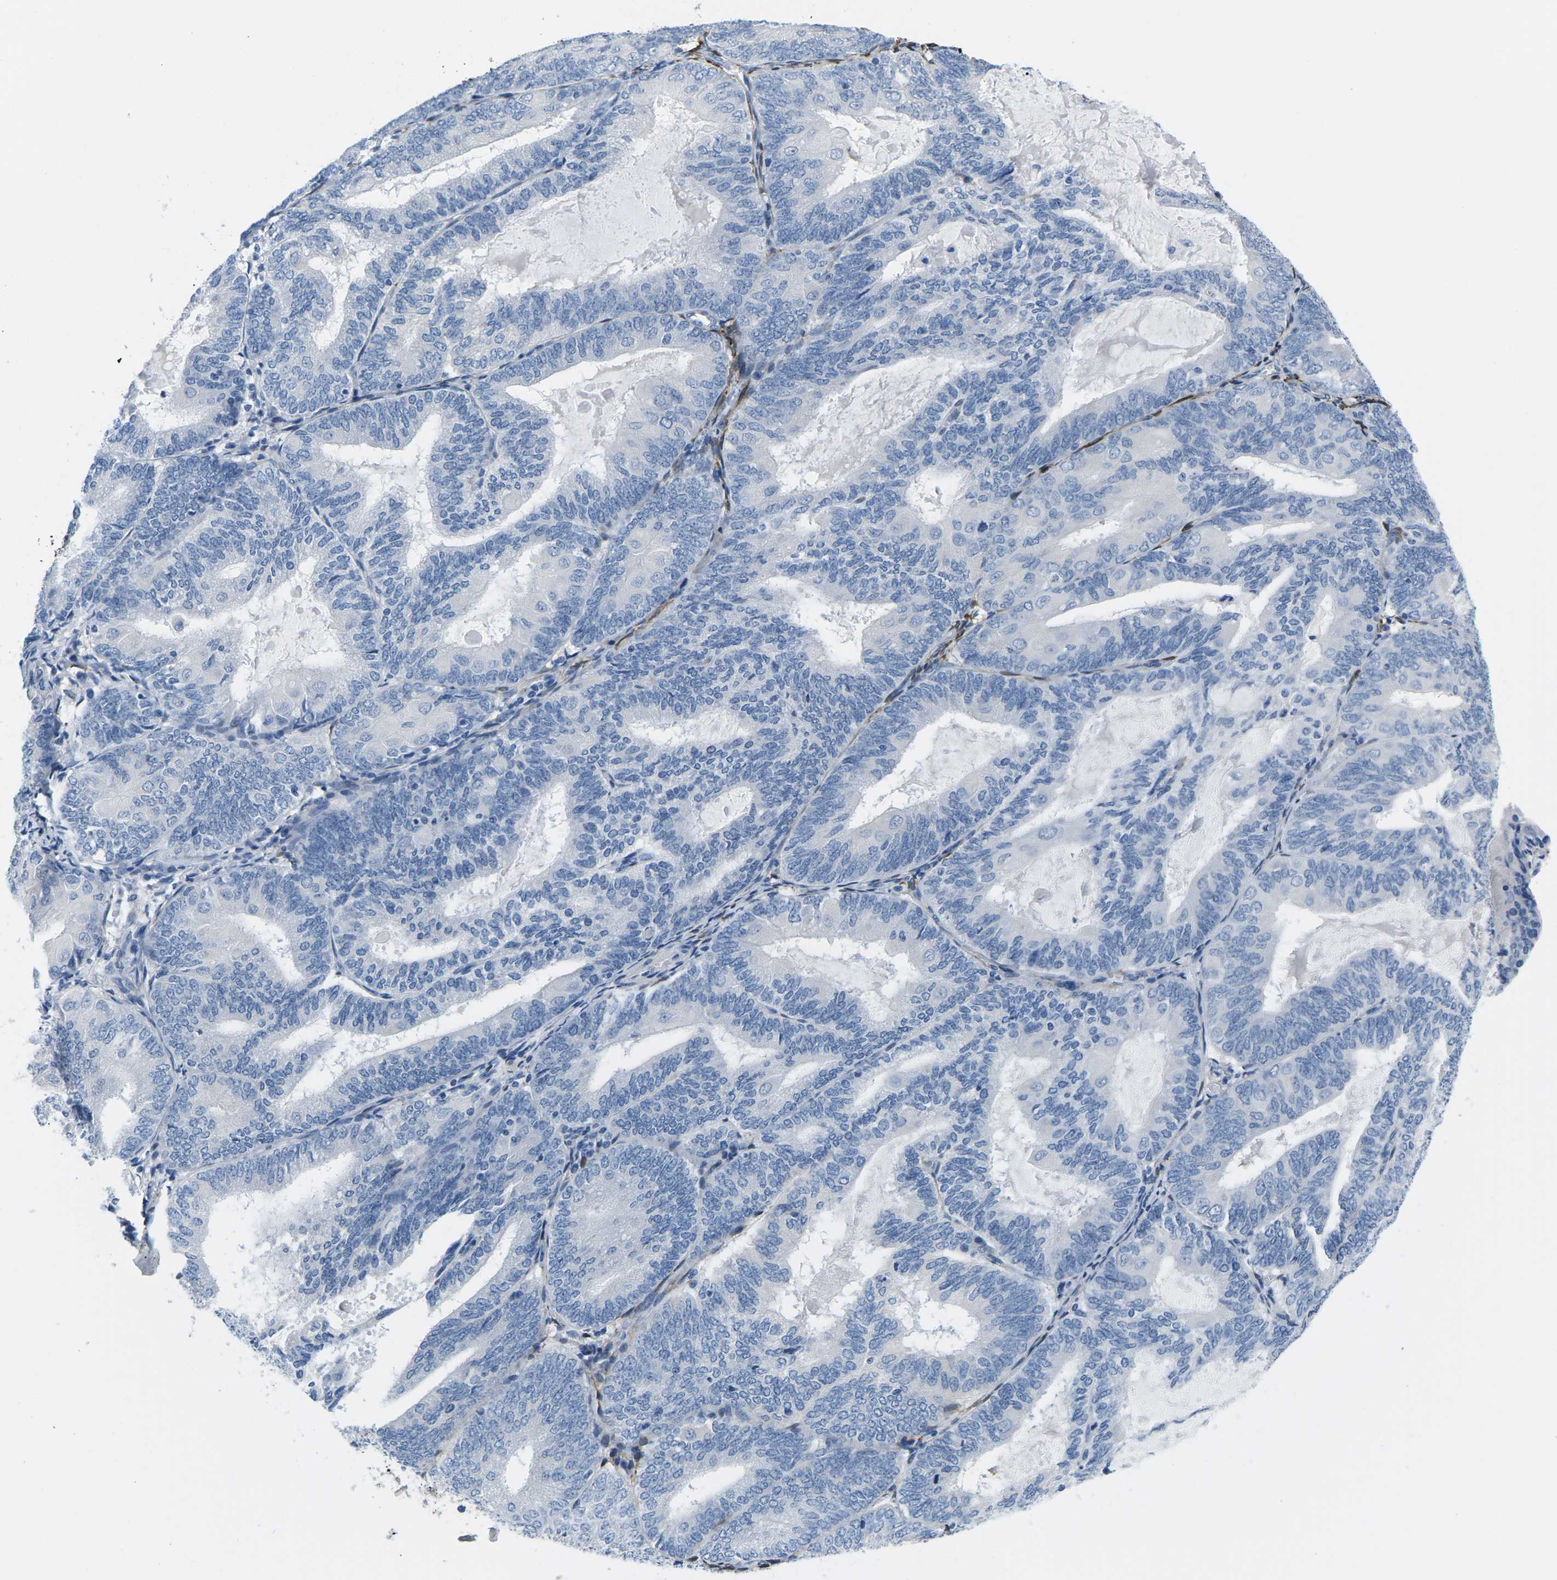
{"staining": {"intensity": "negative", "quantity": "none", "location": "none"}, "tissue": "endometrial cancer", "cell_type": "Tumor cells", "image_type": "cancer", "snomed": [{"axis": "morphology", "description": "Adenocarcinoma, NOS"}, {"axis": "topography", "description": "Endometrium"}], "caption": "Immunohistochemistry (IHC) photomicrograph of neoplastic tissue: endometrial cancer (adenocarcinoma) stained with DAB shows no significant protein positivity in tumor cells.", "gene": "TSPAN2", "patient": {"sex": "female", "age": 81}}